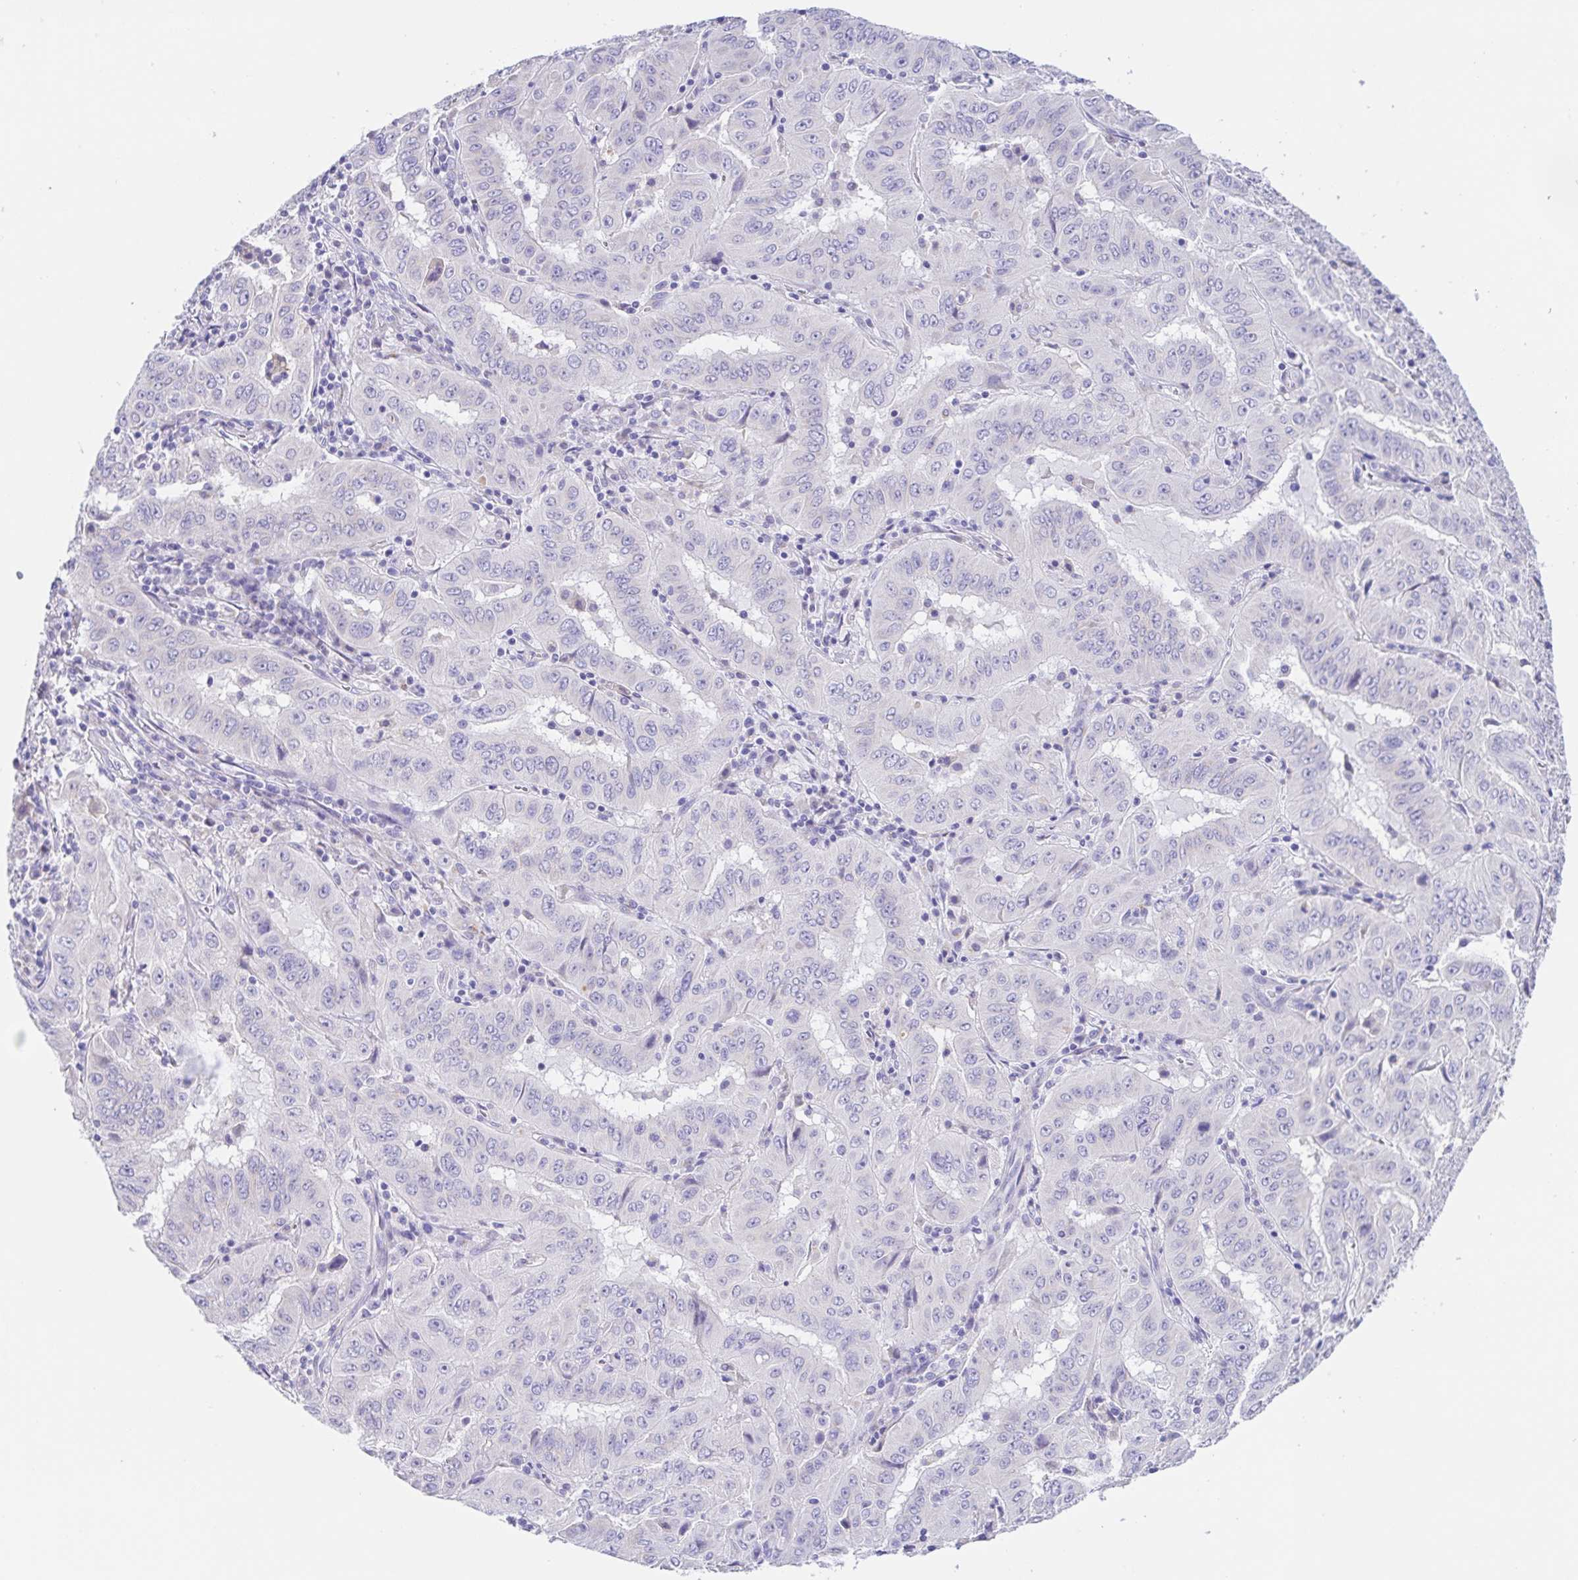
{"staining": {"intensity": "negative", "quantity": "none", "location": "none"}, "tissue": "pancreatic cancer", "cell_type": "Tumor cells", "image_type": "cancer", "snomed": [{"axis": "morphology", "description": "Adenocarcinoma, NOS"}, {"axis": "topography", "description": "Pancreas"}], "caption": "Tumor cells show no significant protein positivity in pancreatic adenocarcinoma.", "gene": "SCG3", "patient": {"sex": "male", "age": 63}}